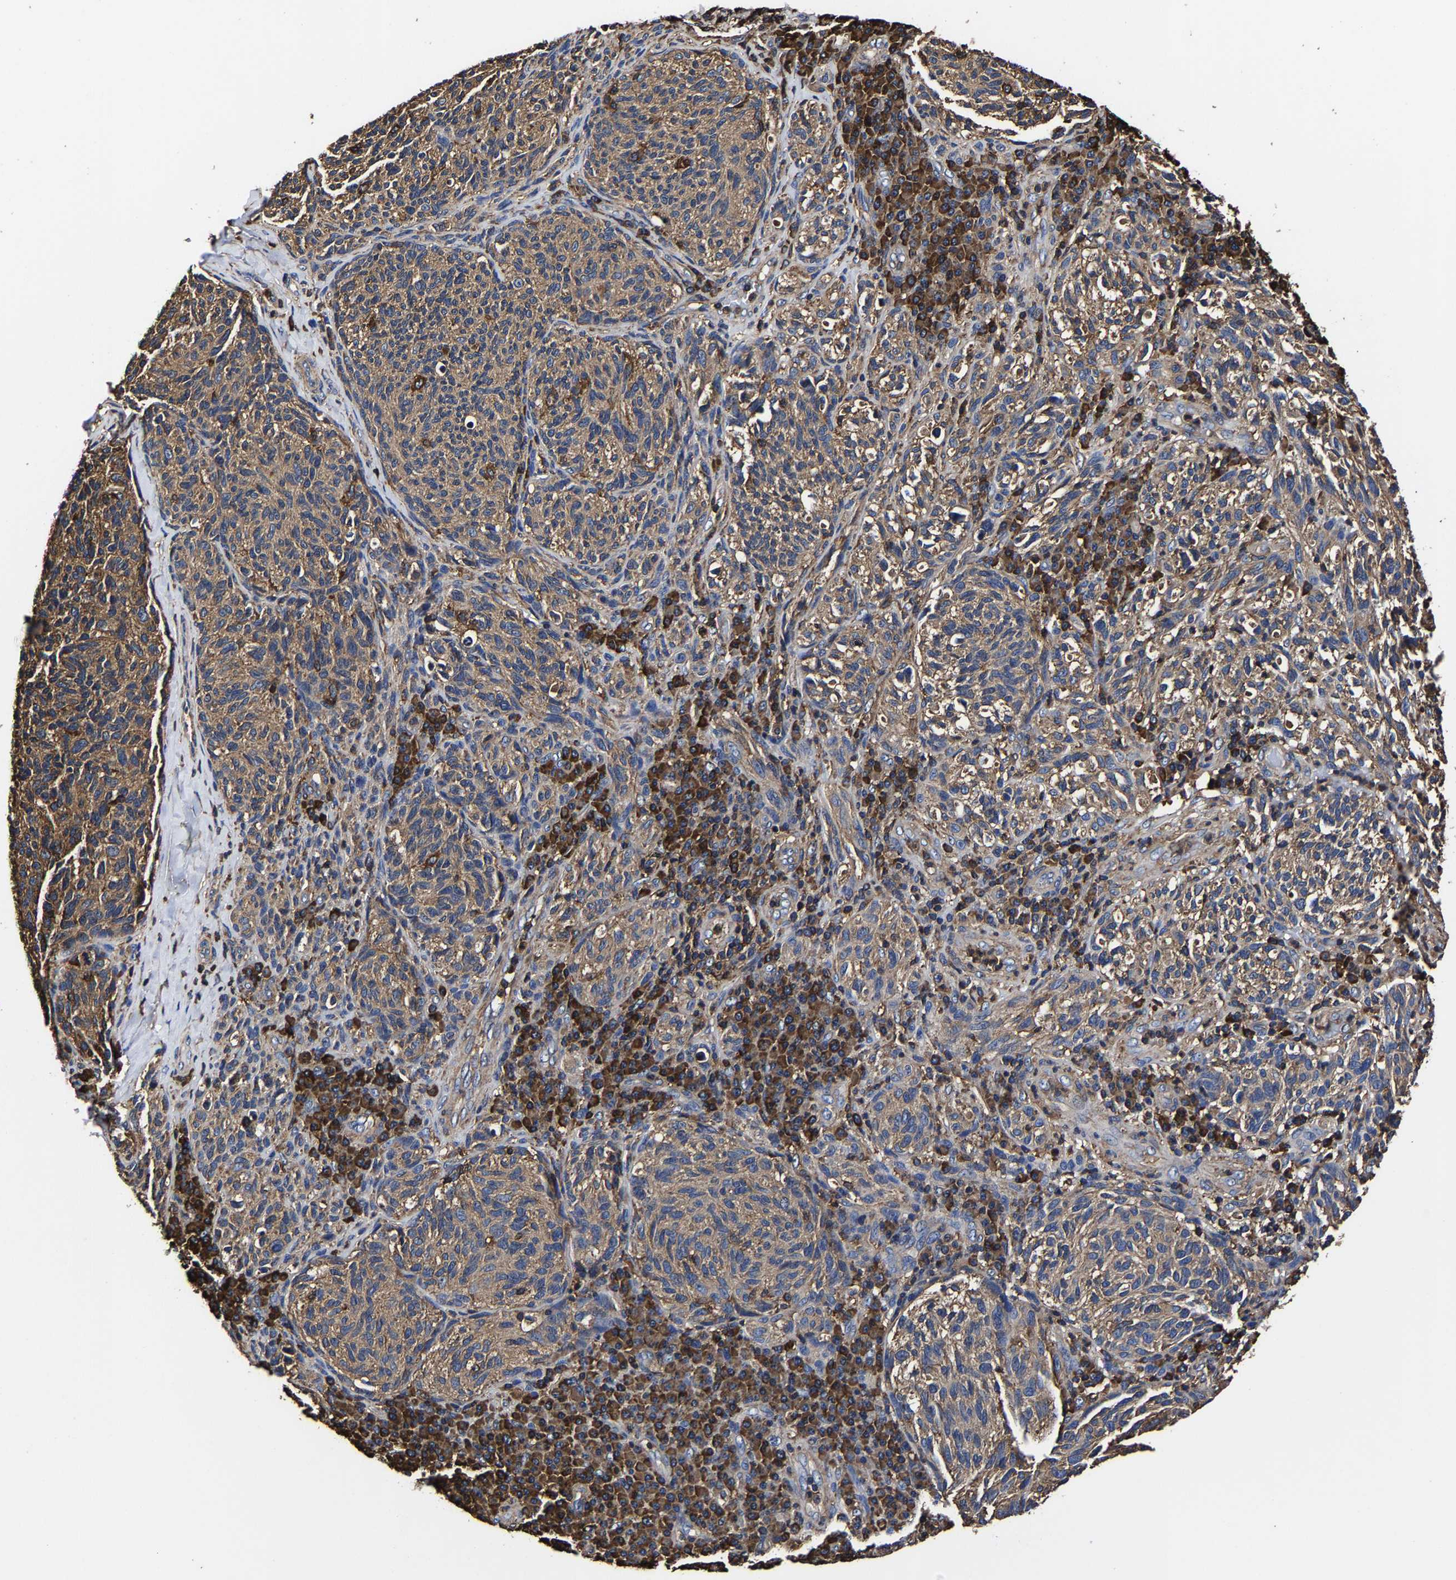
{"staining": {"intensity": "moderate", "quantity": ">75%", "location": "cytoplasmic/membranous"}, "tissue": "melanoma", "cell_type": "Tumor cells", "image_type": "cancer", "snomed": [{"axis": "morphology", "description": "Malignant melanoma, NOS"}, {"axis": "topography", "description": "Skin"}], "caption": "This micrograph shows immunohistochemistry (IHC) staining of malignant melanoma, with medium moderate cytoplasmic/membranous expression in about >75% of tumor cells.", "gene": "SSH3", "patient": {"sex": "female", "age": 73}}